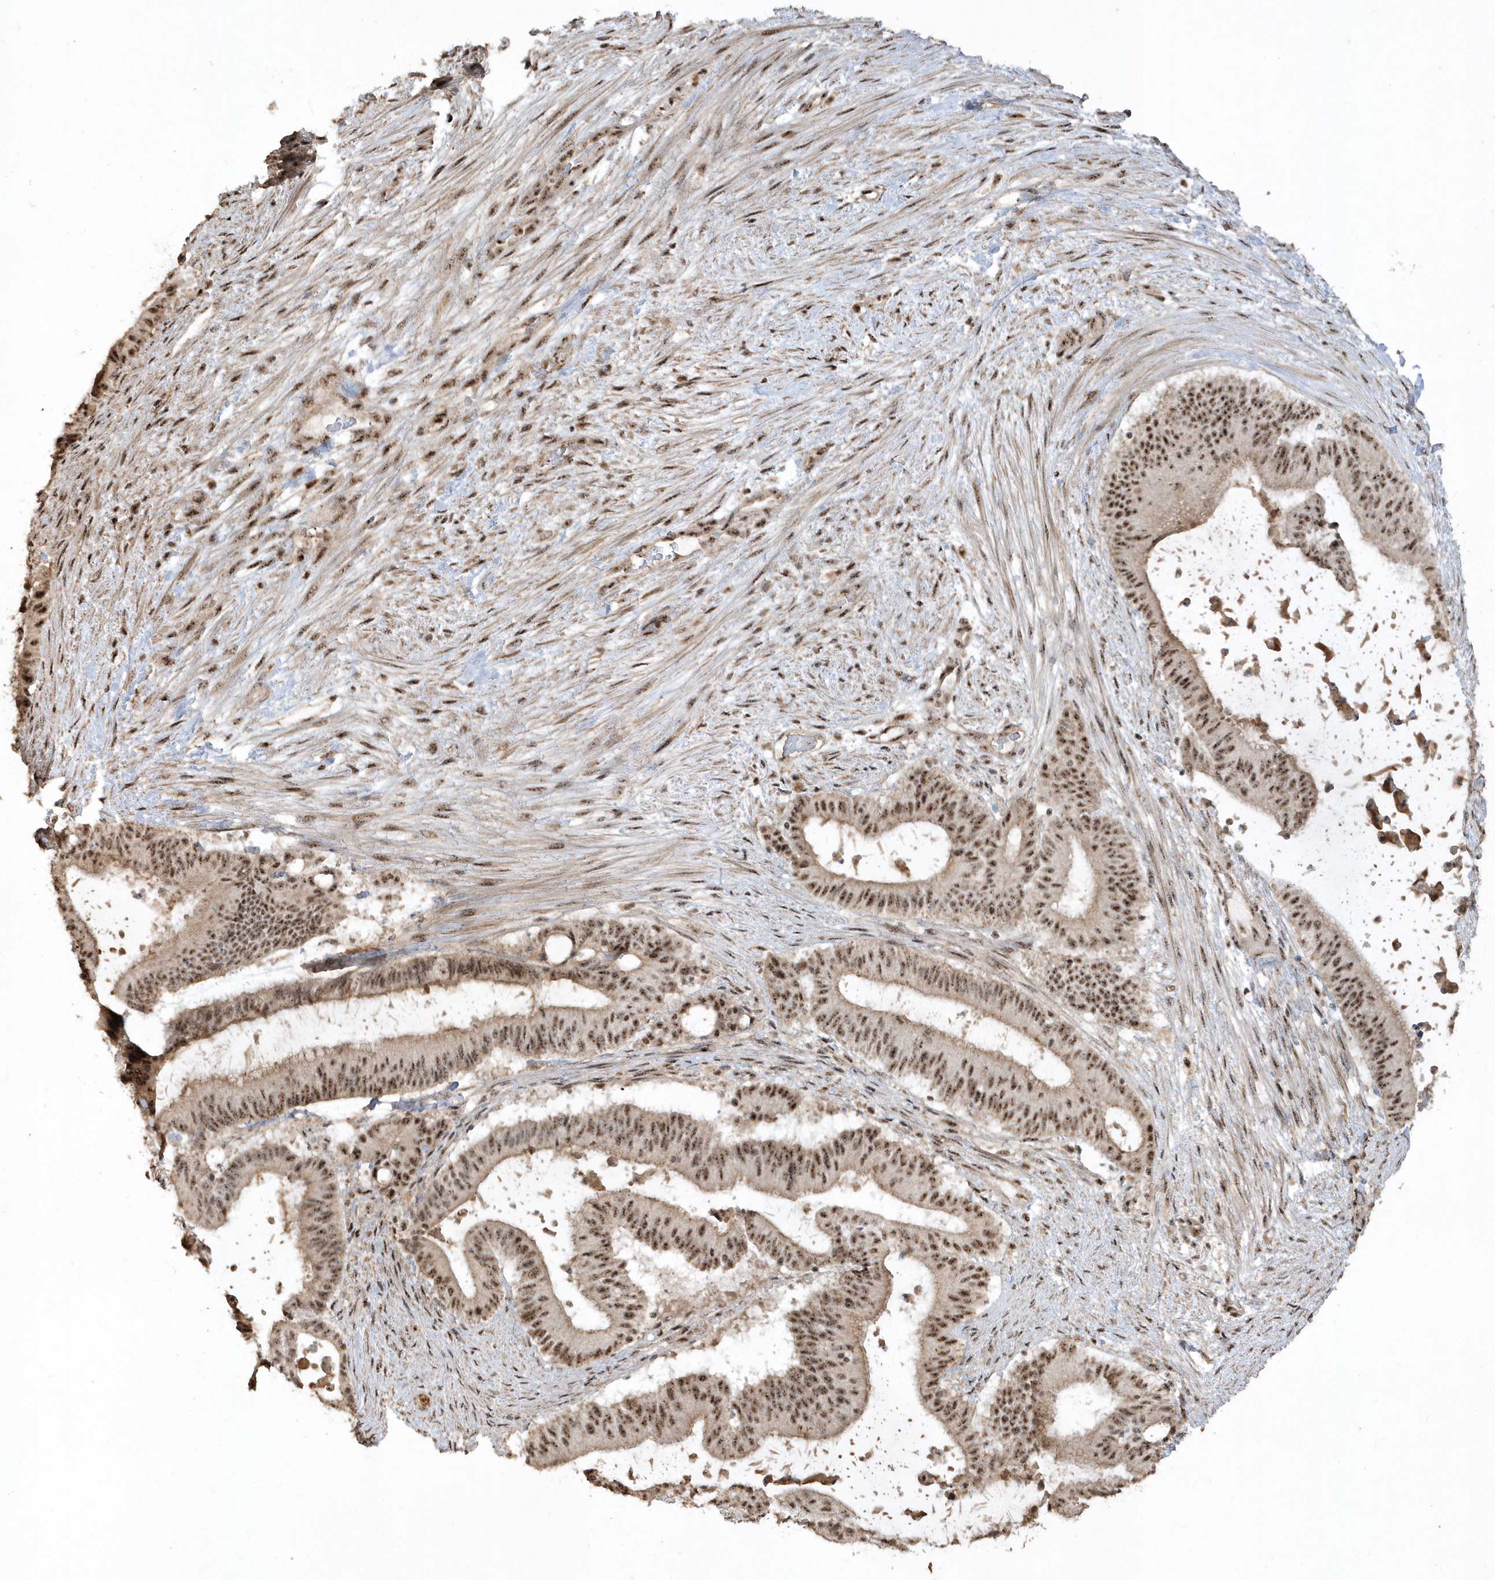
{"staining": {"intensity": "strong", "quantity": ">75%", "location": "nuclear"}, "tissue": "liver cancer", "cell_type": "Tumor cells", "image_type": "cancer", "snomed": [{"axis": "morphology", "description": "Normal tissue, NOS"}, {"axis": "morphology", "description": "Cholangiocarcinoma"}, {"axis": "topography", "description": "Liver"}, {"axis": "topography", "description": "Peripheral nerve tissue"}], "caption": "Liver cancer stained with IHC reveals strong nuclear staining in about >75% of tumor cells.", "gene": "POLR3B", "patient": {"sex": "female", "age": 73}}